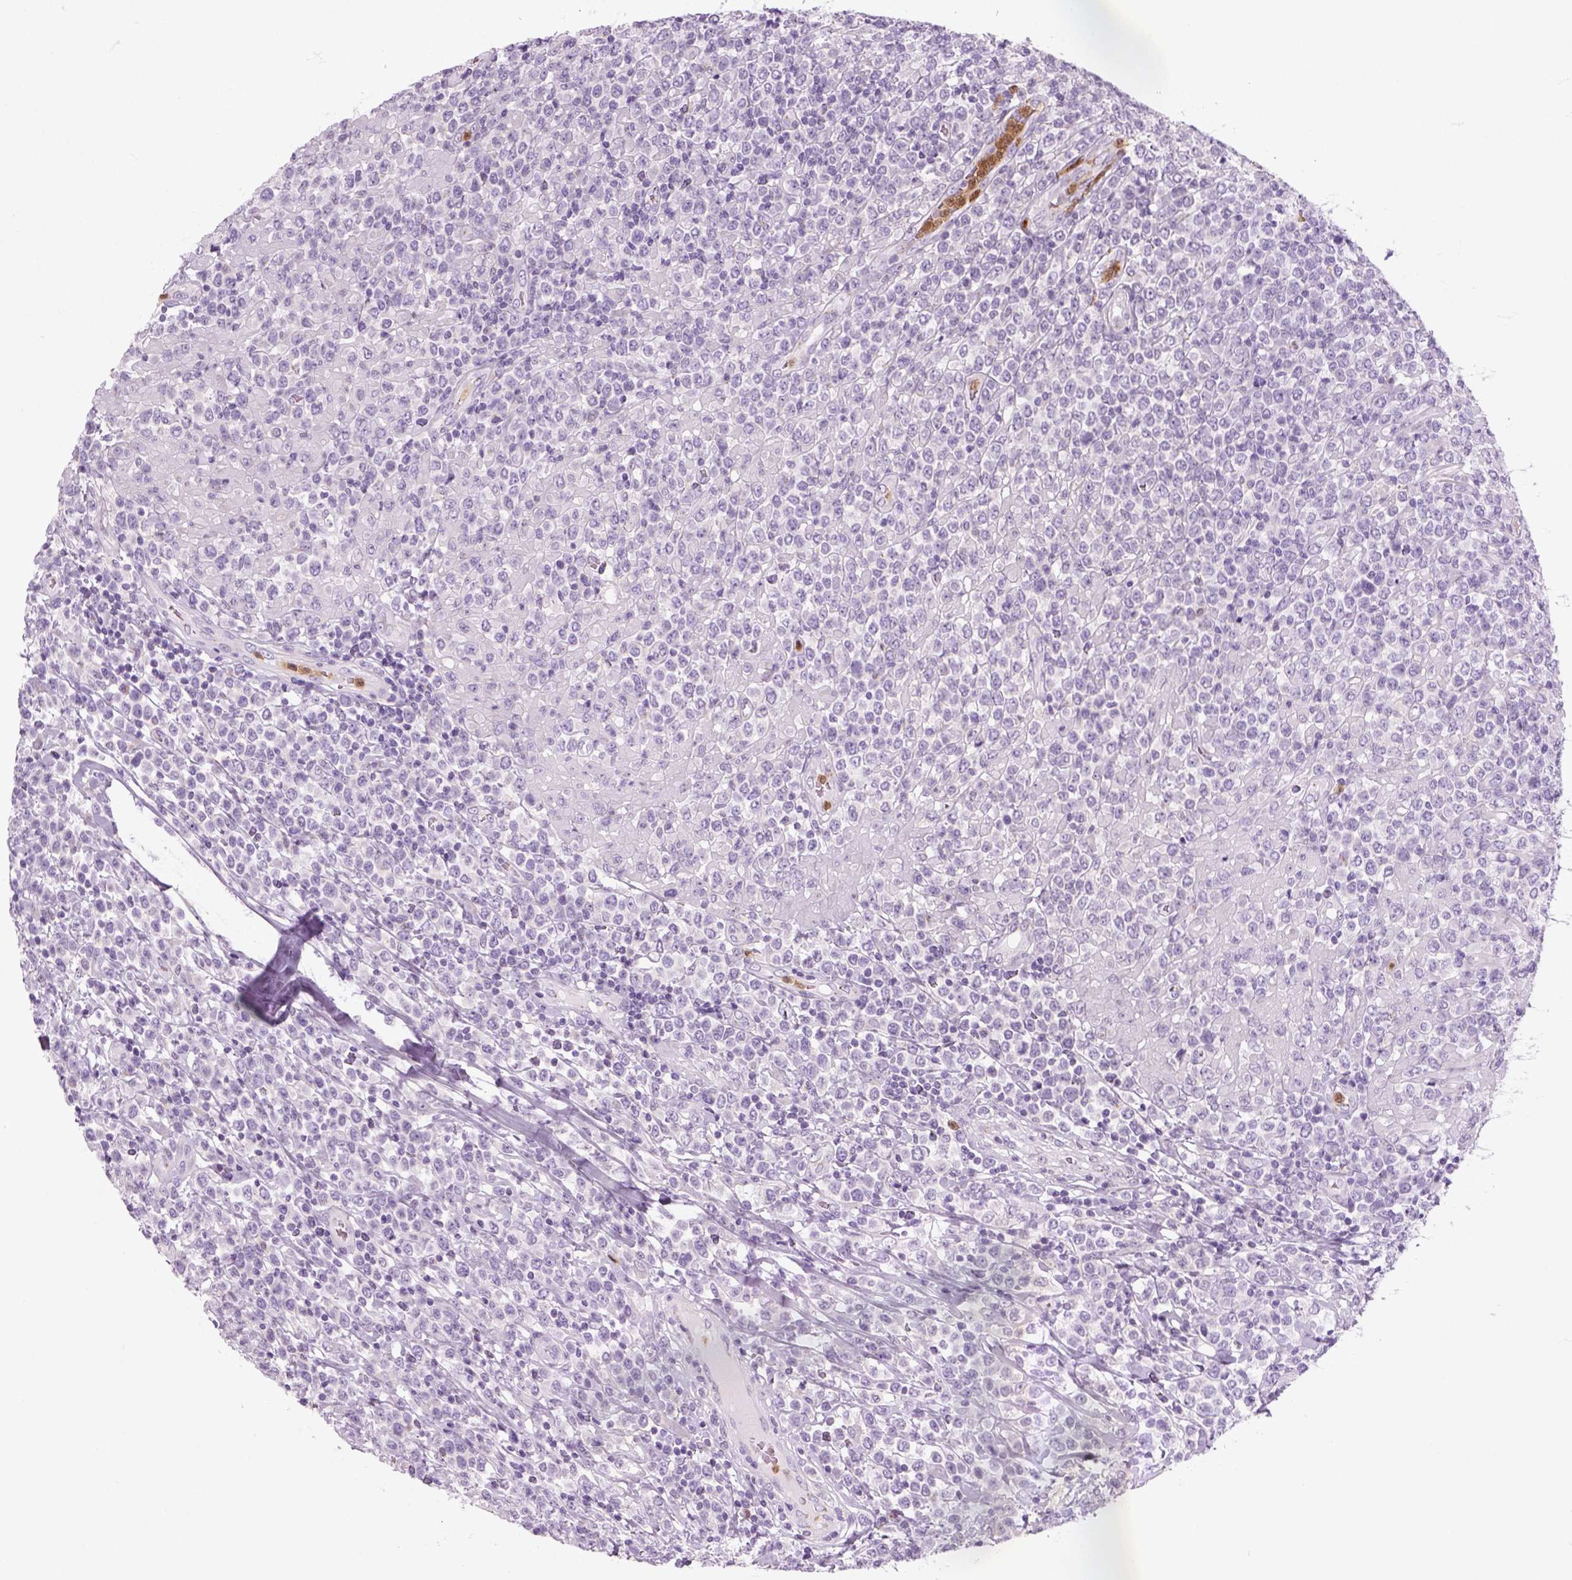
{"staining": {"intensity": "negative", "quantity": "none", "location": "none"}, "tissue": "lymphoma", "cell_type": "Tumor cells", "image_type": "cancer", "snomed": [{"axis": "morphology", "description": "Malignant lymphoma, non-Hodgkin's type, High grade"}, {"axis": "topography", "description": "Soft tissue"}], "caption": "IHC image of neoplastic tissue: human lymphoma stained with DAB (3,3'-diaminobenzidine) shows no significant protein expression in tumor cells.", "gene": "IL4", "patient": {"sex": "female", "age": 56}}